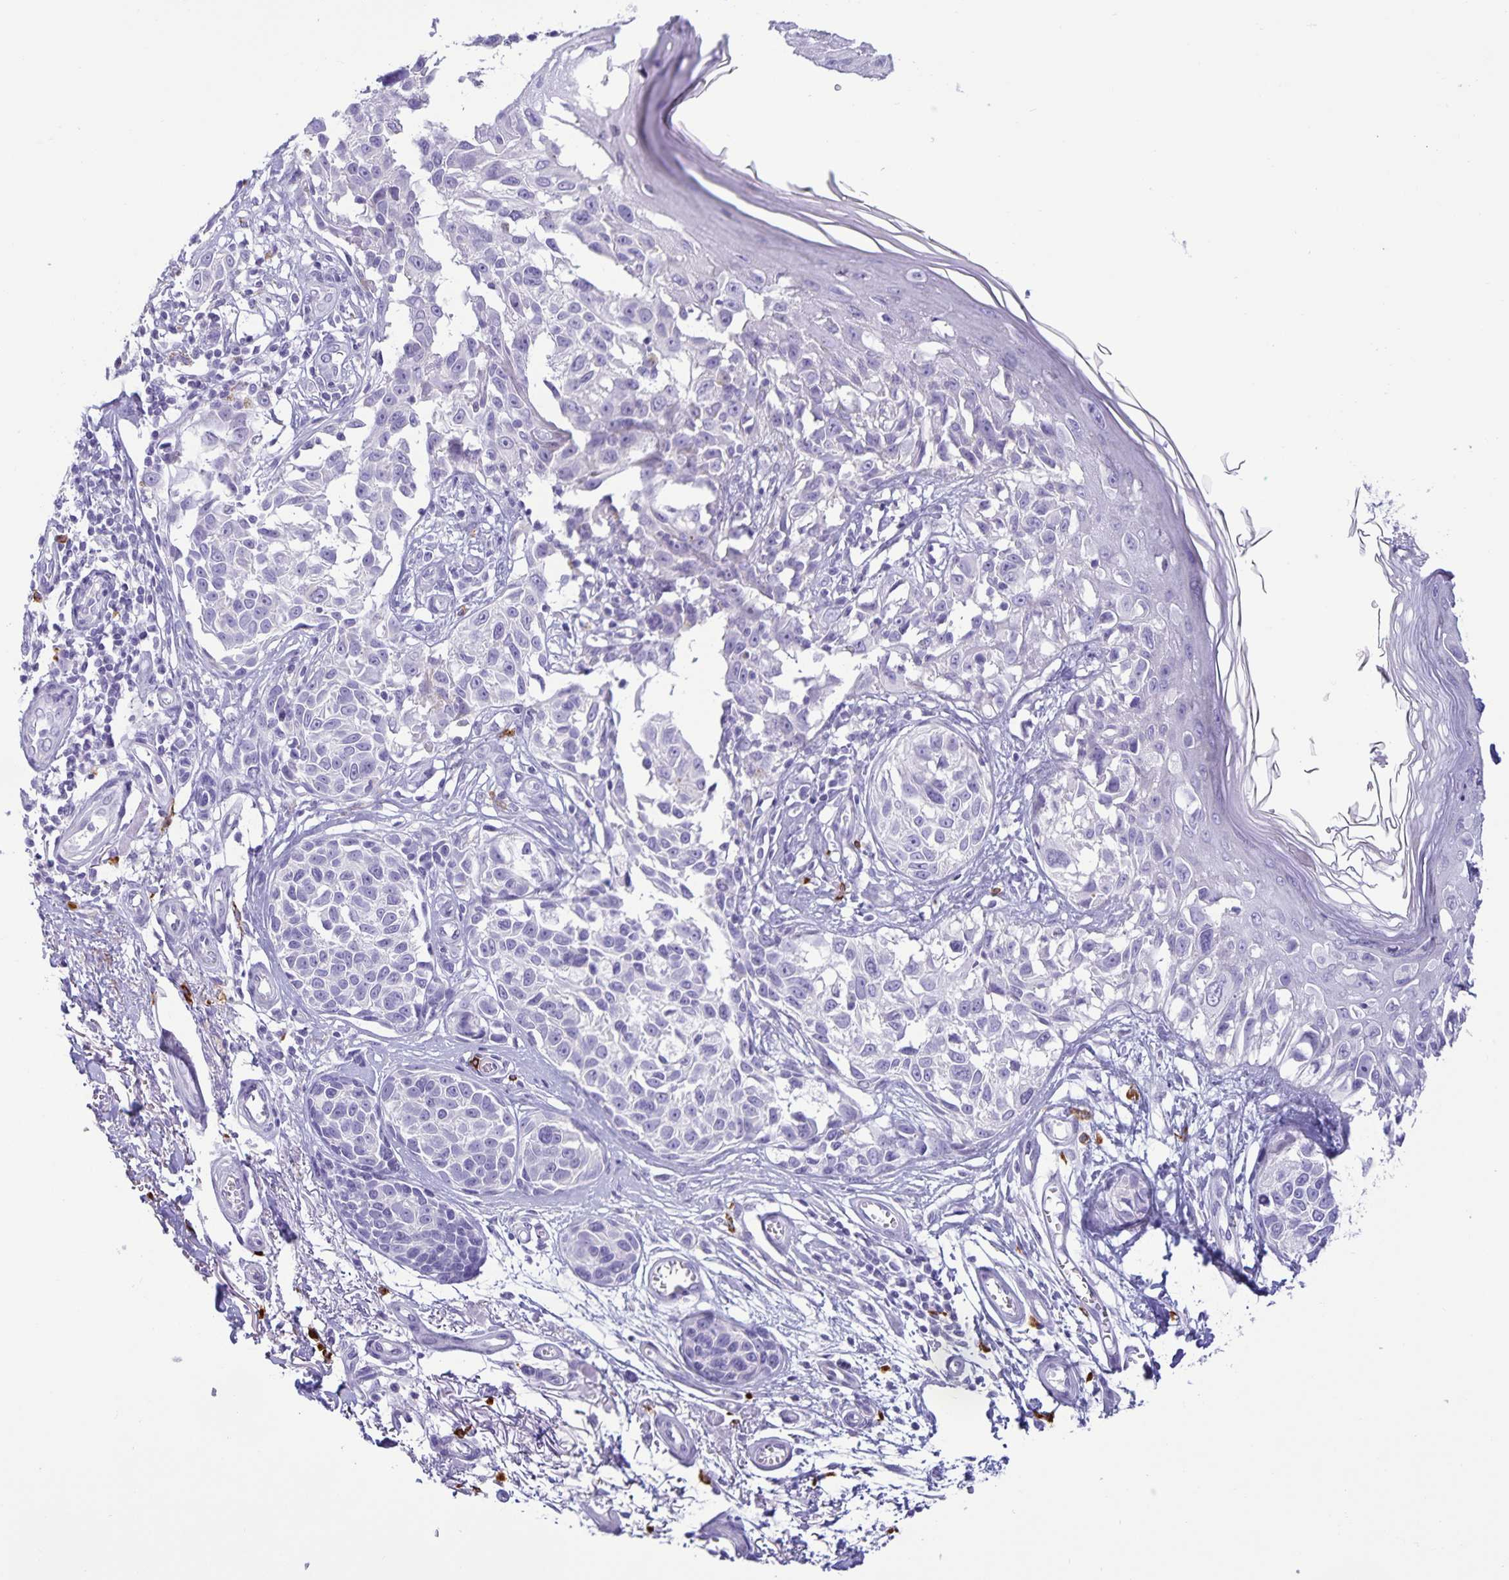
{"staining": {"intensity": "negative", "quantity": "none", "location": "none"}, "tissue": "melanoma", "cell_type": "Tumor cells", "image_type": "cancer", "snomed": [{"axis": "morphology", "description": "Malignant melanoma, NOS"}, {"axis": "topography", "description": "Skin"}], "caption": "The photomicrograph displays no staining of tumor cells in malignant melanoma. (Brightfield microscopy of DAB (3,3'-diaminobenzidine) immunohistochemistry (IHC) at high magnification).", "gene": "IBTK", "patient": {"sex": "male", "age": 73}}